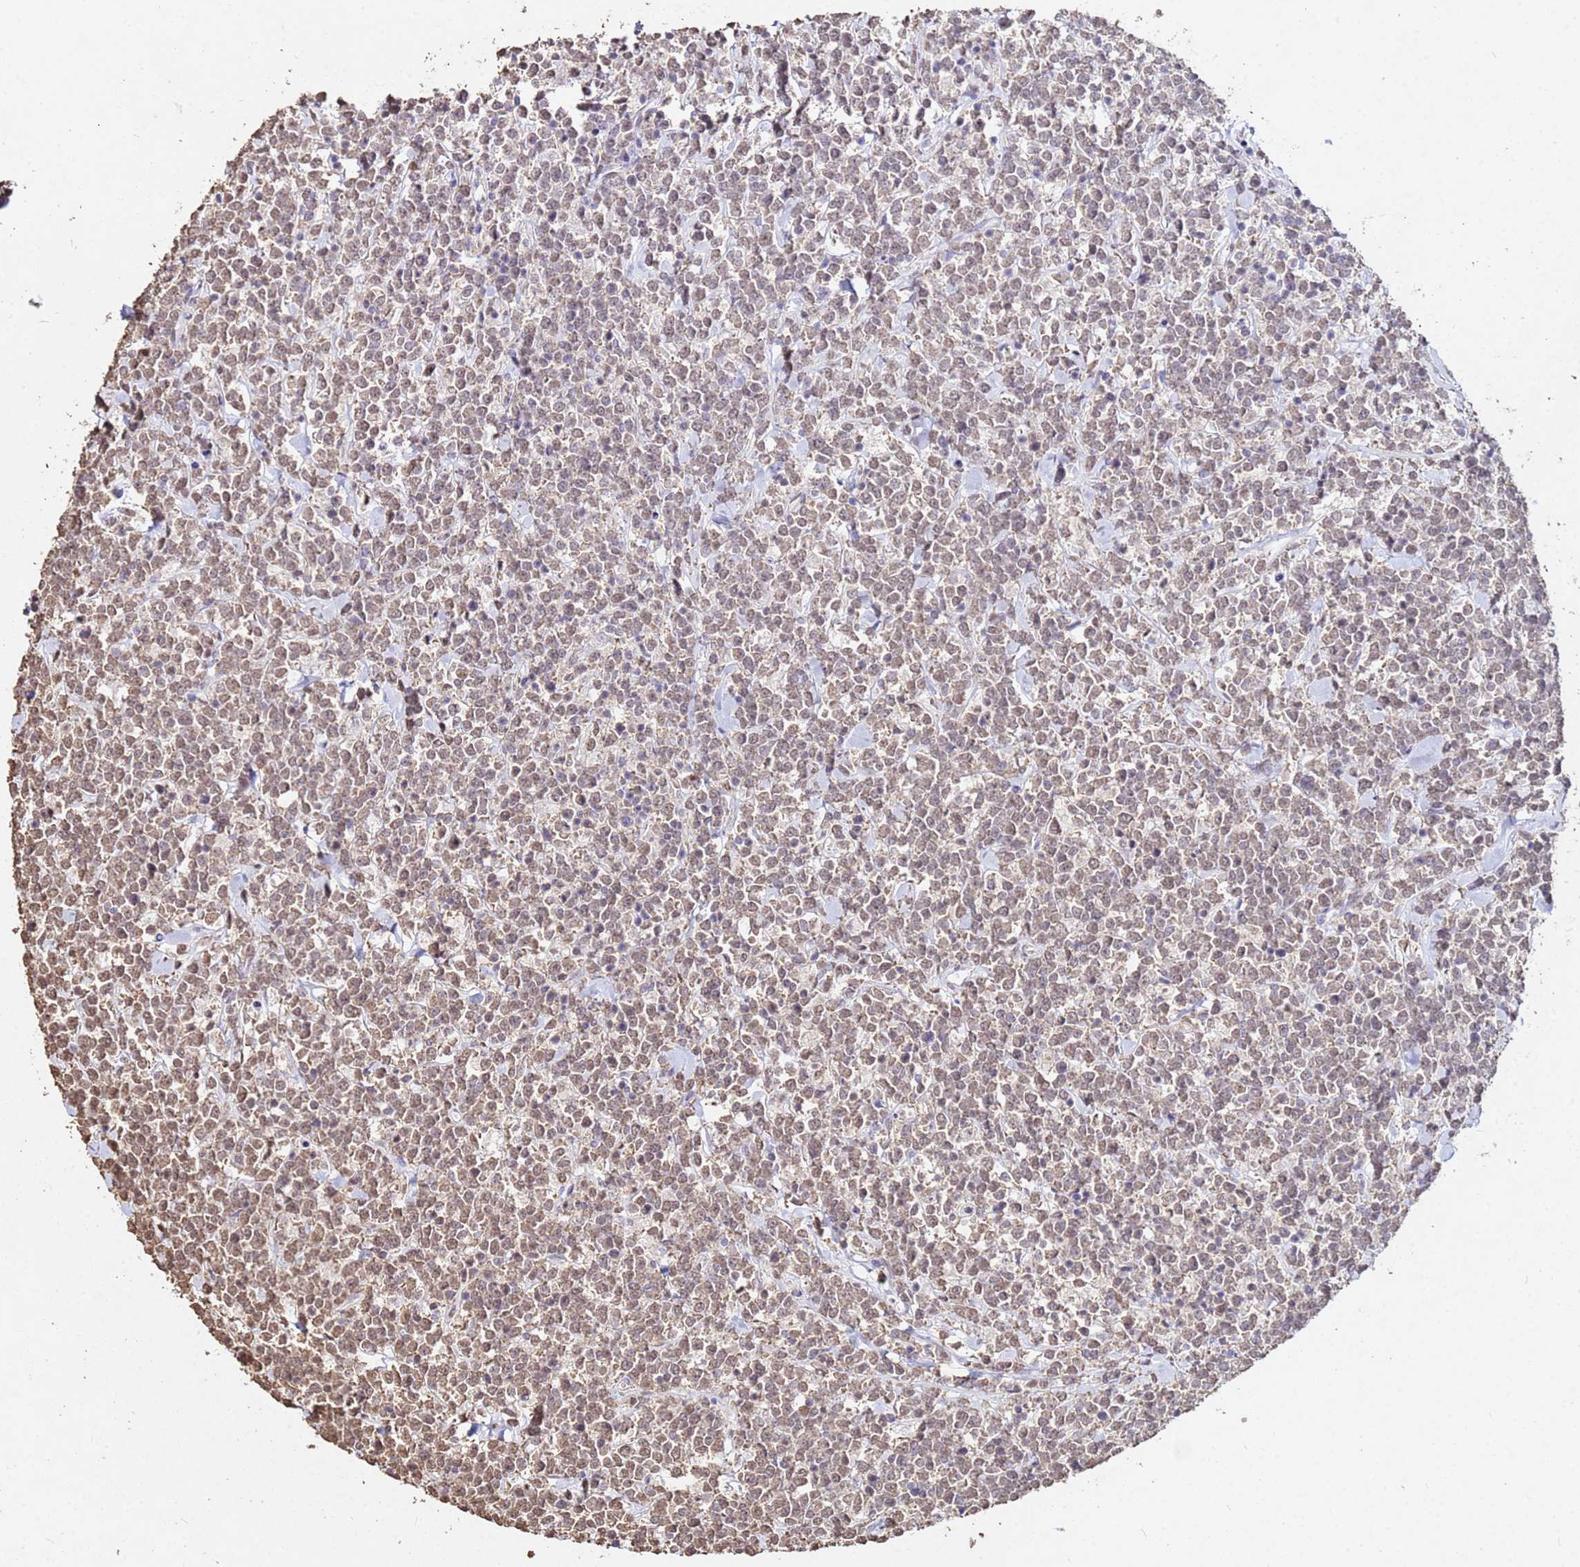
{"staining": {"intensity": "moderate", "quantity": ">75%", "location": "nuclear"}, "tissue": "lymphoma", "cell_type": "Tumor cells", "image_type": "cancer", "snomed": [{"axis": "morphology", "description": "Malignant lymphoma, non-Hodgkin's type, High grade"}, {"axis": "topography", "description": "Small intestine"}], "caption": "A high-resolution micrograph shows IHC staining of lymphoma, which demonstrates moderate nuclear expression in approximately >75% of tumor cells. (DAB = brown stain, brightfield microscopy at high magnification).", "gene": "MYOCD", "patient": {"sex": "male", "age": 8}}